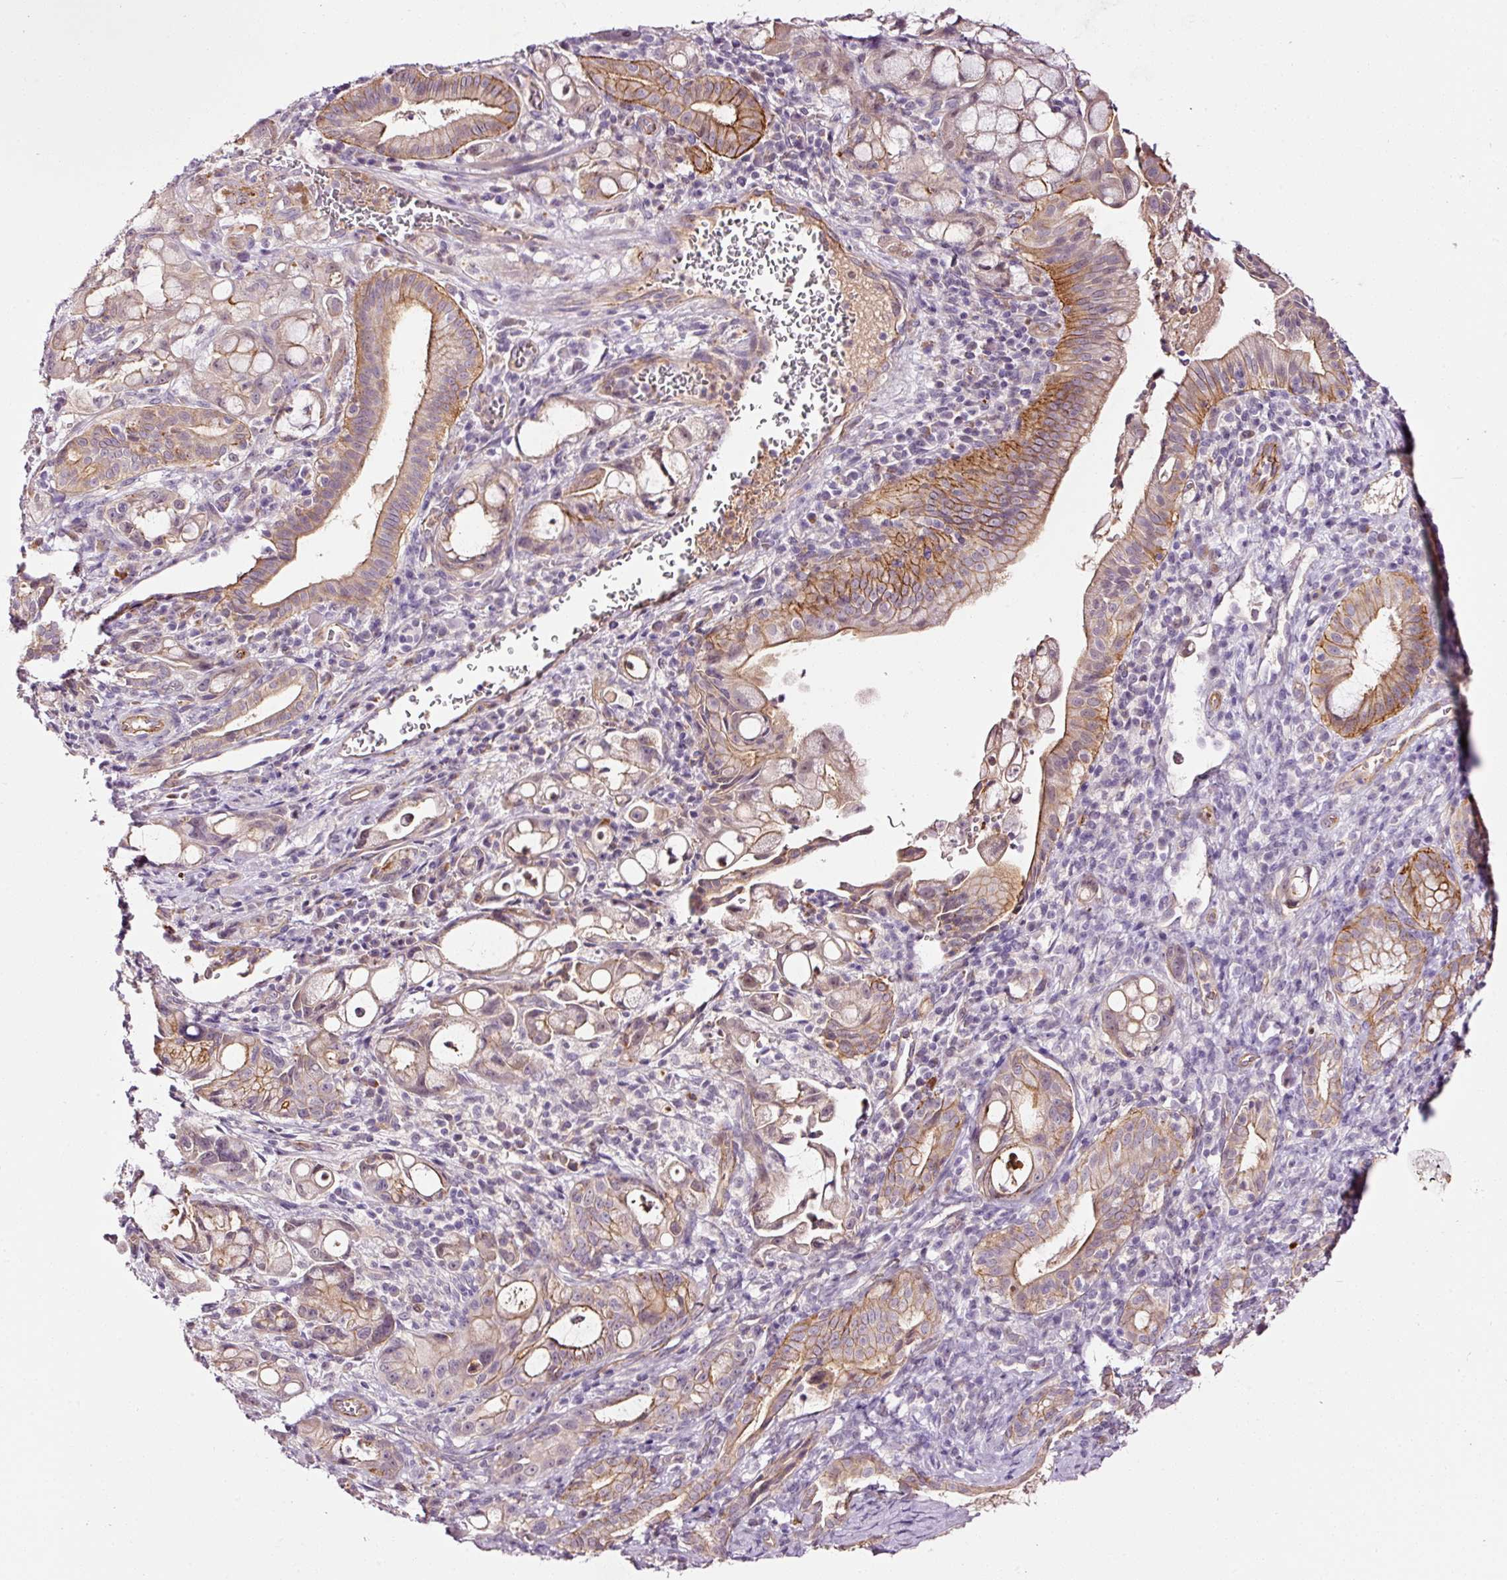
{"staining": {"intensity": "weak", "quantity": "25%-75%", "location": "cytoplasmic/membranous"}, "tissue": "pancreatic cancer", "cell_type": "Tumor cells", "image_type": "cancer", "snomed": [{"axis": "morphology", "description": "Adenocarcinoma, NOS"}, {"axis": "topography", "description": "Pancreas"}], "caption": "Immunohistochemical staining of human pancreatic cancer (adenocarcinoma) demonstrates weak cytoplasmic/membranous protein positivity in about 25%-75% of tumor cells.", "gene": "ABCB4", "patient": {"sex": "male", "age": 68}}